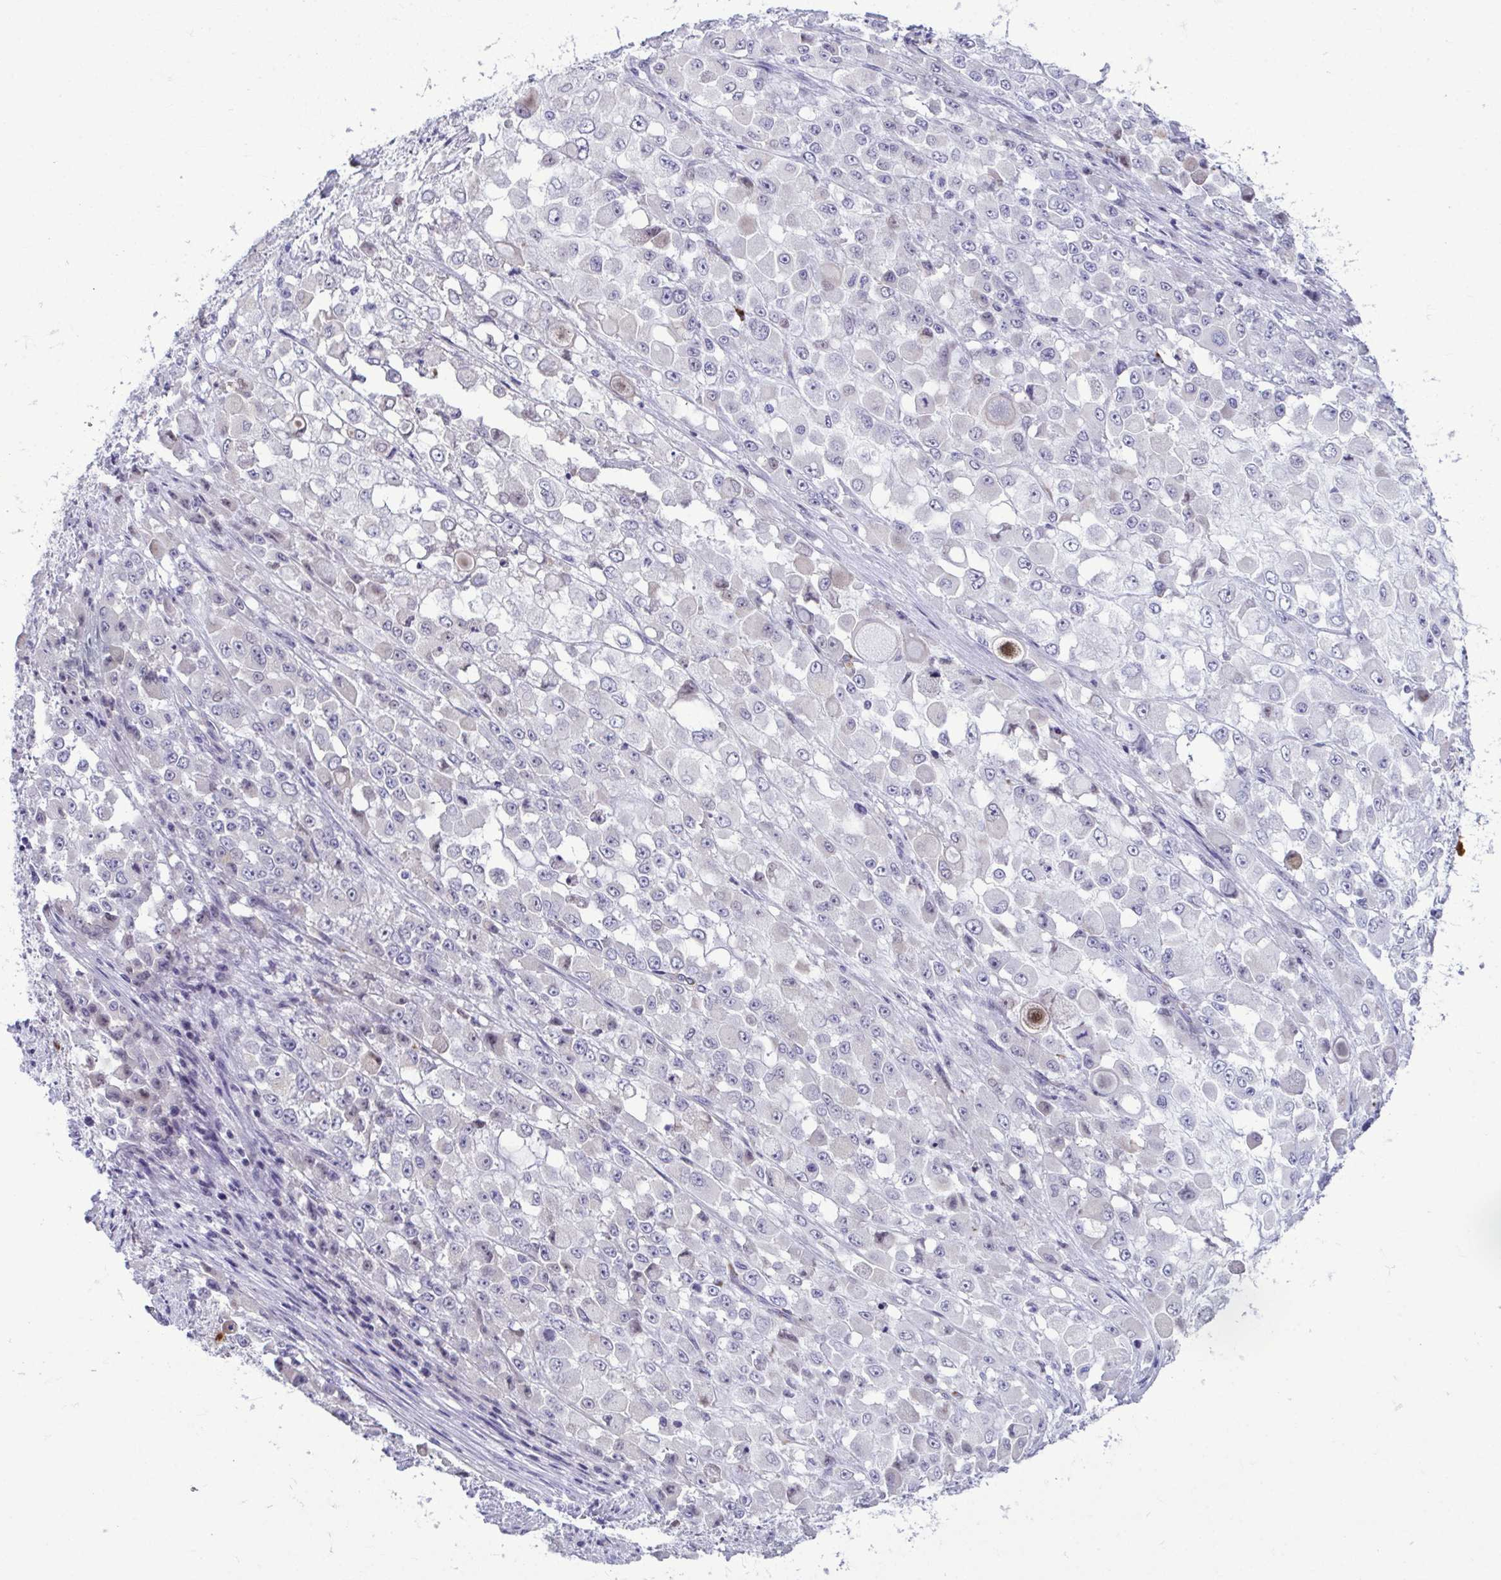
{"staining": {"intensity": "negative", "quantity": "none", "location": "none"}, "tissue": "stomach cancer", "cell_type": "Tumor cells", "image_type": "cancer", "snomed": [{"axis": "morphology", "description": "Adenocarcinoma, NOS"}, {"axis": "topography", "description": "Stomach"}], "caption": "Stomach cancer stained for a protein using immunohistochemistry (IHC) displays no positivity tumor cells.", "gene": "SERPINI1", "patient": {"sex": "female", "age": 76}}